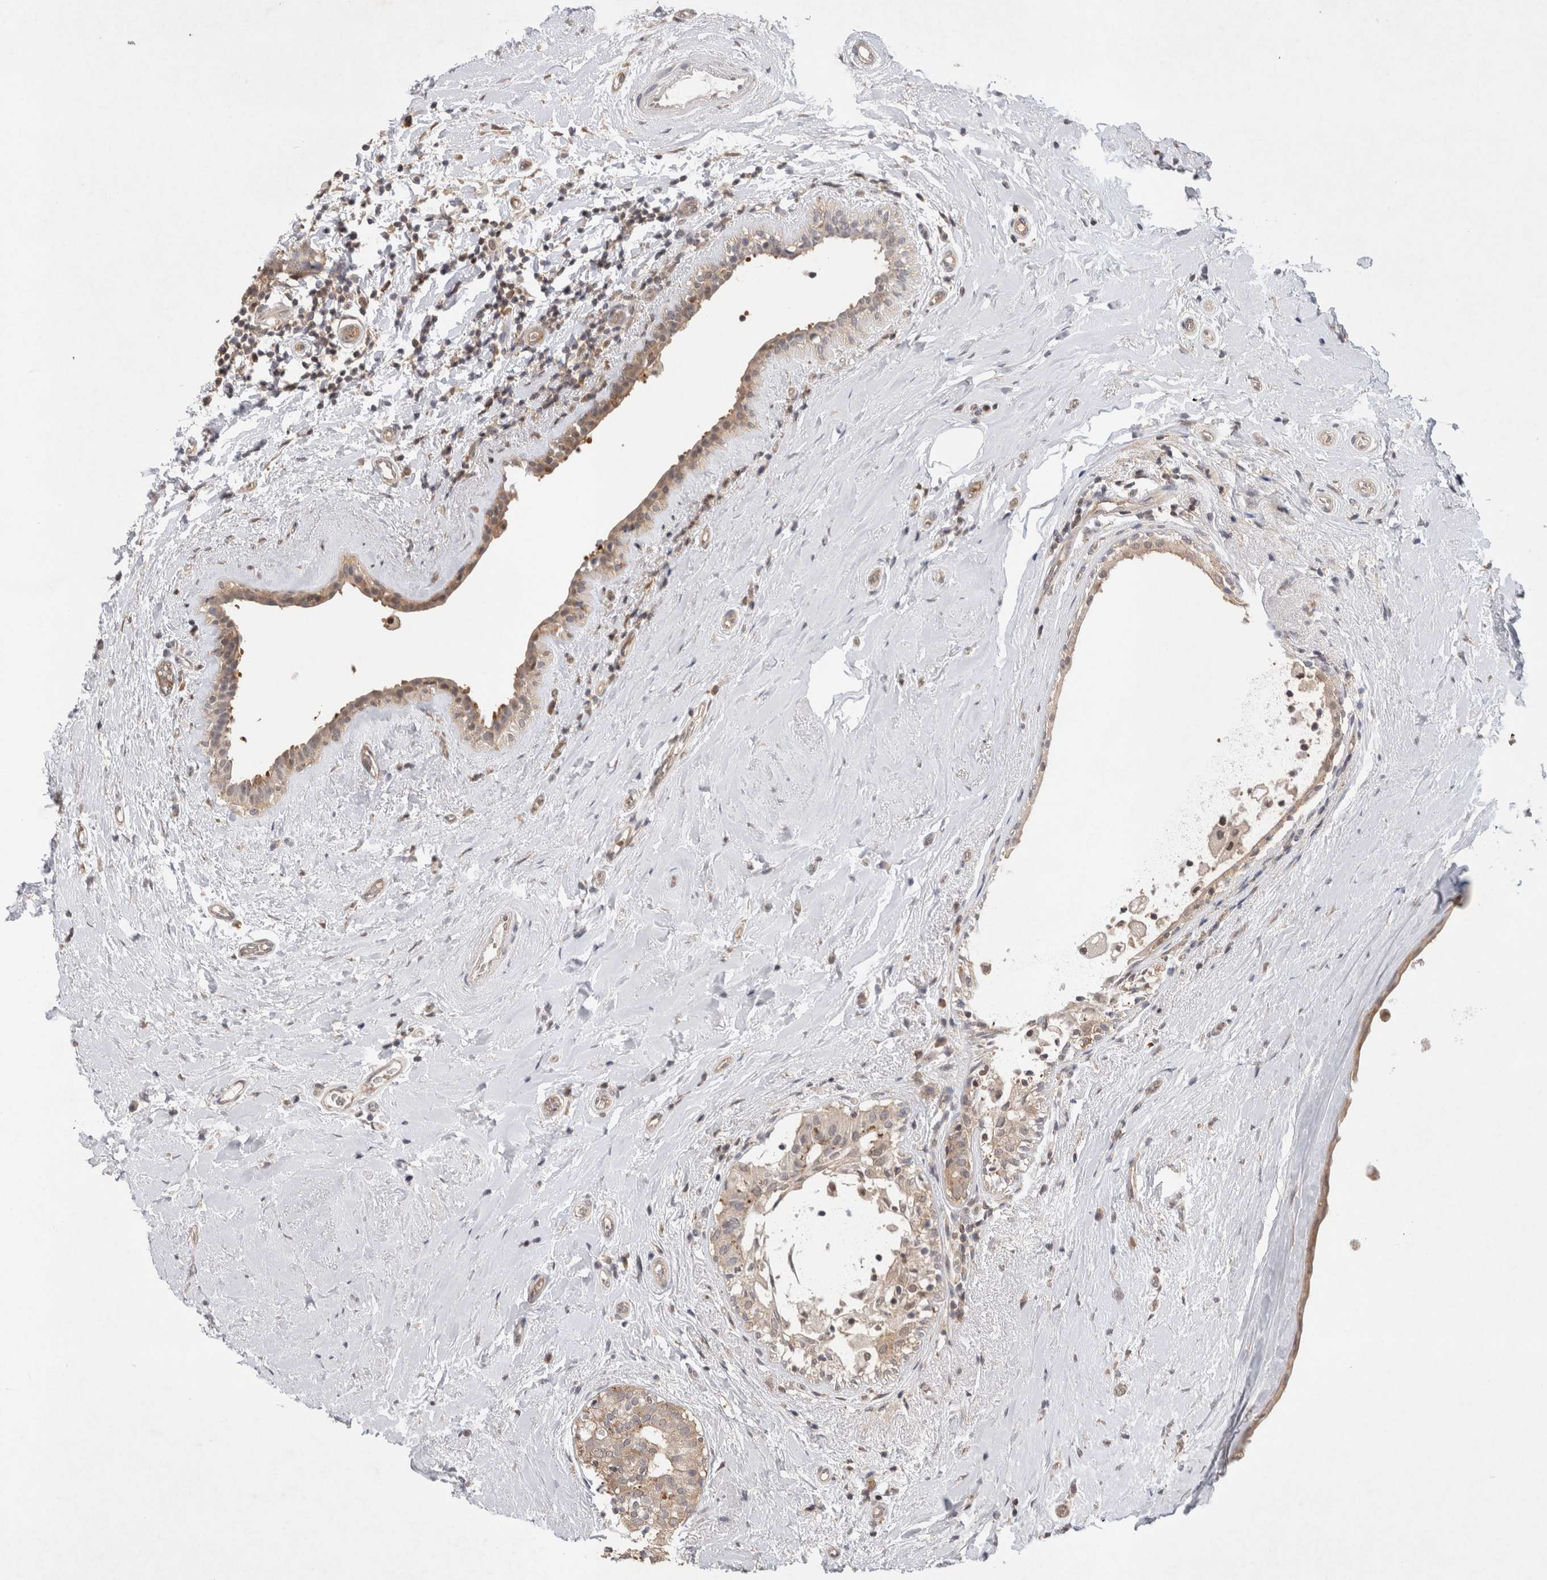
{"staining": {"intensity": "weak", "quantity": ">75%", "location": "cytoplasmic/membranous"}, "tissue": "breast cancer", "cell_type": "Tumor cells", "image_type": "cancer", "snomed": [{"axis": "morphology", "description": "Duct carcinoma"}, {"axis": "topography", "description": "Breast"}], "caption": "Breast intraductal carcinoma was stained to show a protein in brown. There is low levels of weak cytoplasmic/membranous expression in about >75% of tumor cells.", "gene": "EIF3E", "patient": {"sex": "female", "age": 55}}